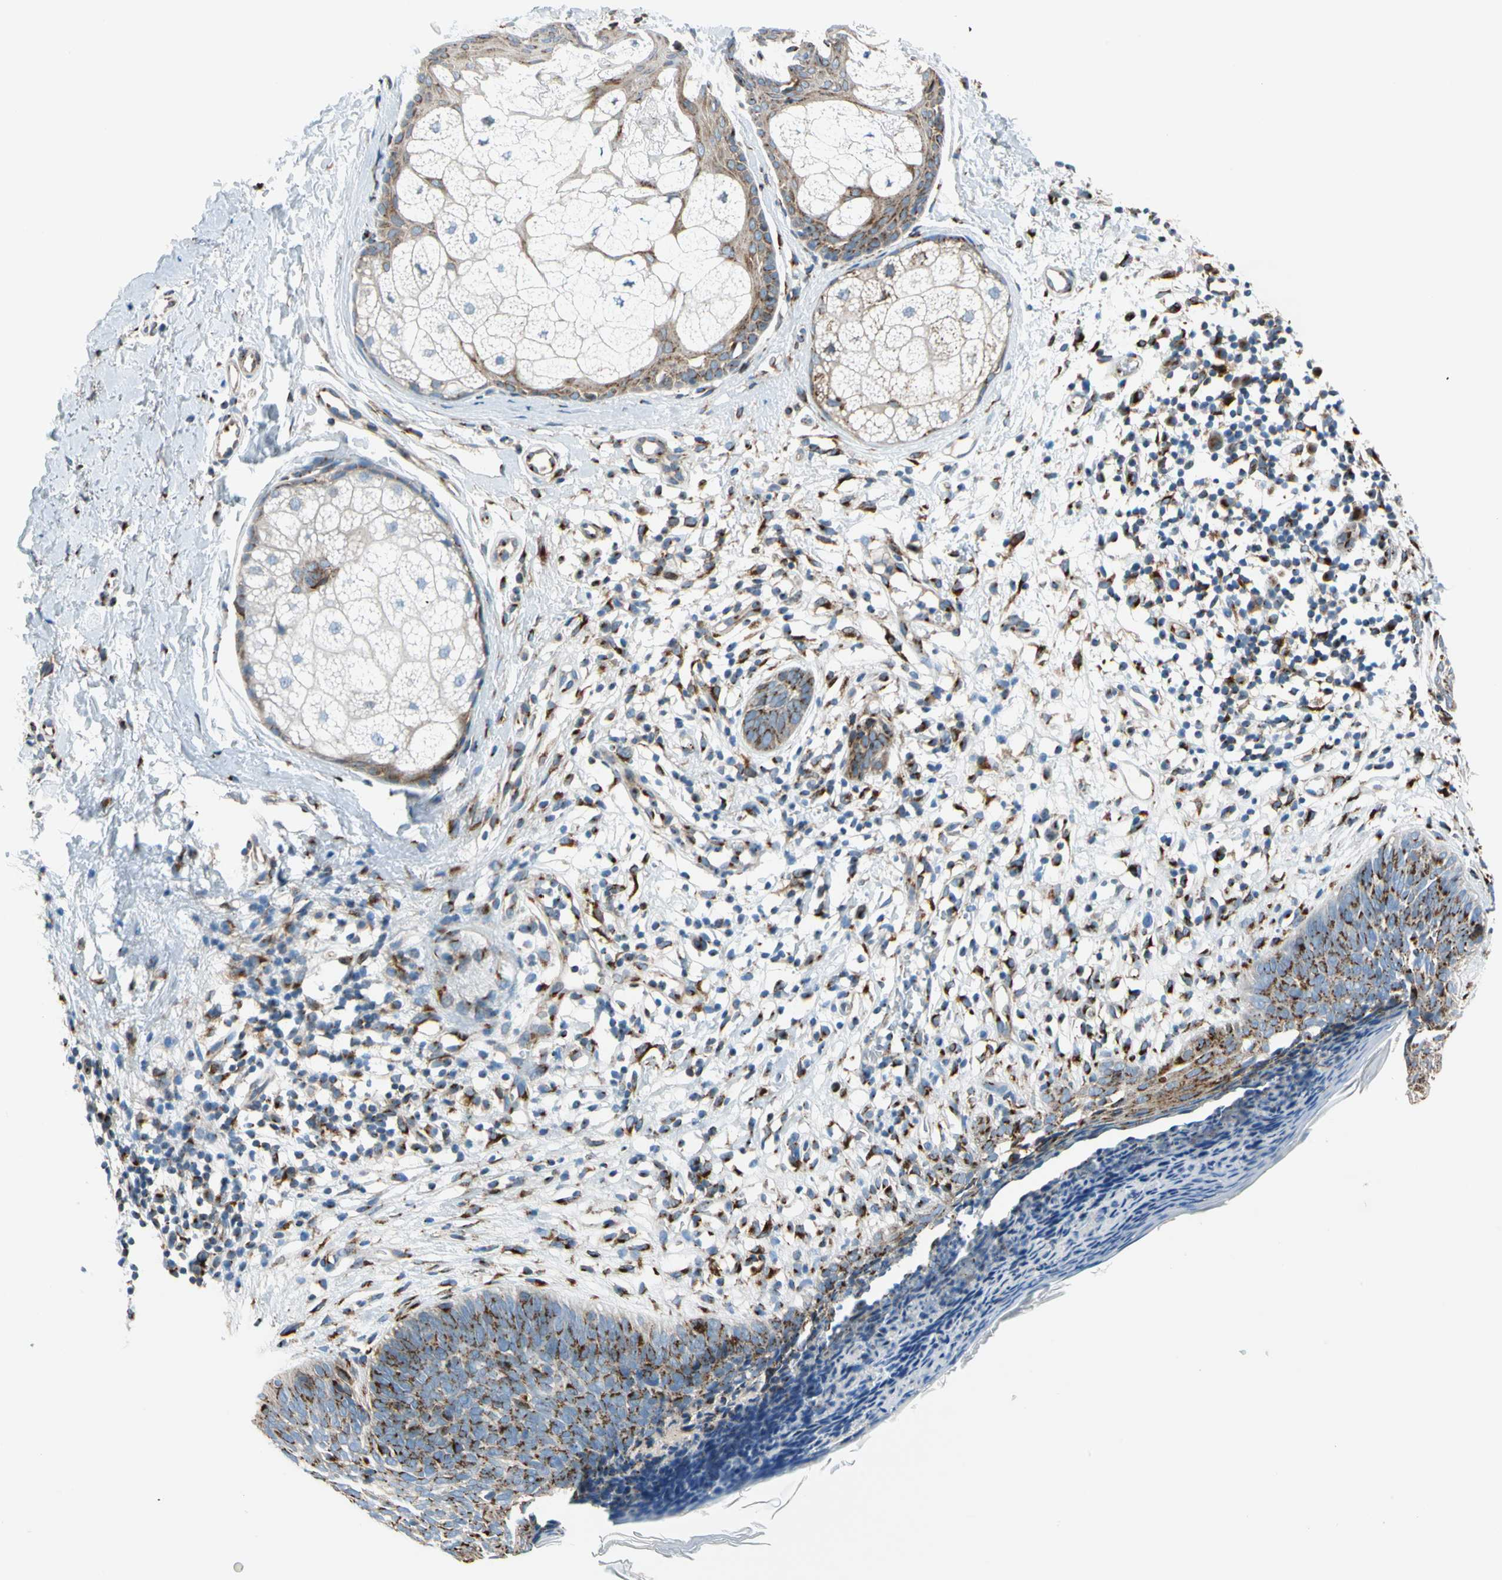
{"staining": {"intensity": "moderate", "quantity": ">75%", "location": "cytoplasmic/membranous"}, "tissue": "skin cancer", "cell_type": "Tumor cells", "image_type": "cancer", "snomed": [{"axis": "morphology", "description": "Normal tissue, NOS"}, {"axis": "morphology", "description": "Basal cell carcinoma"}, {"axis": "topography", "description": "Skin"}], "caption": "This is an image of immunohistochemistry (IHC) staining of skin cancer, which shows moderate expression in the cytoplasmic/membranous of tumor cells.", "gene": "NUCB1", "patient": {"sex": "male", "age": 71}}